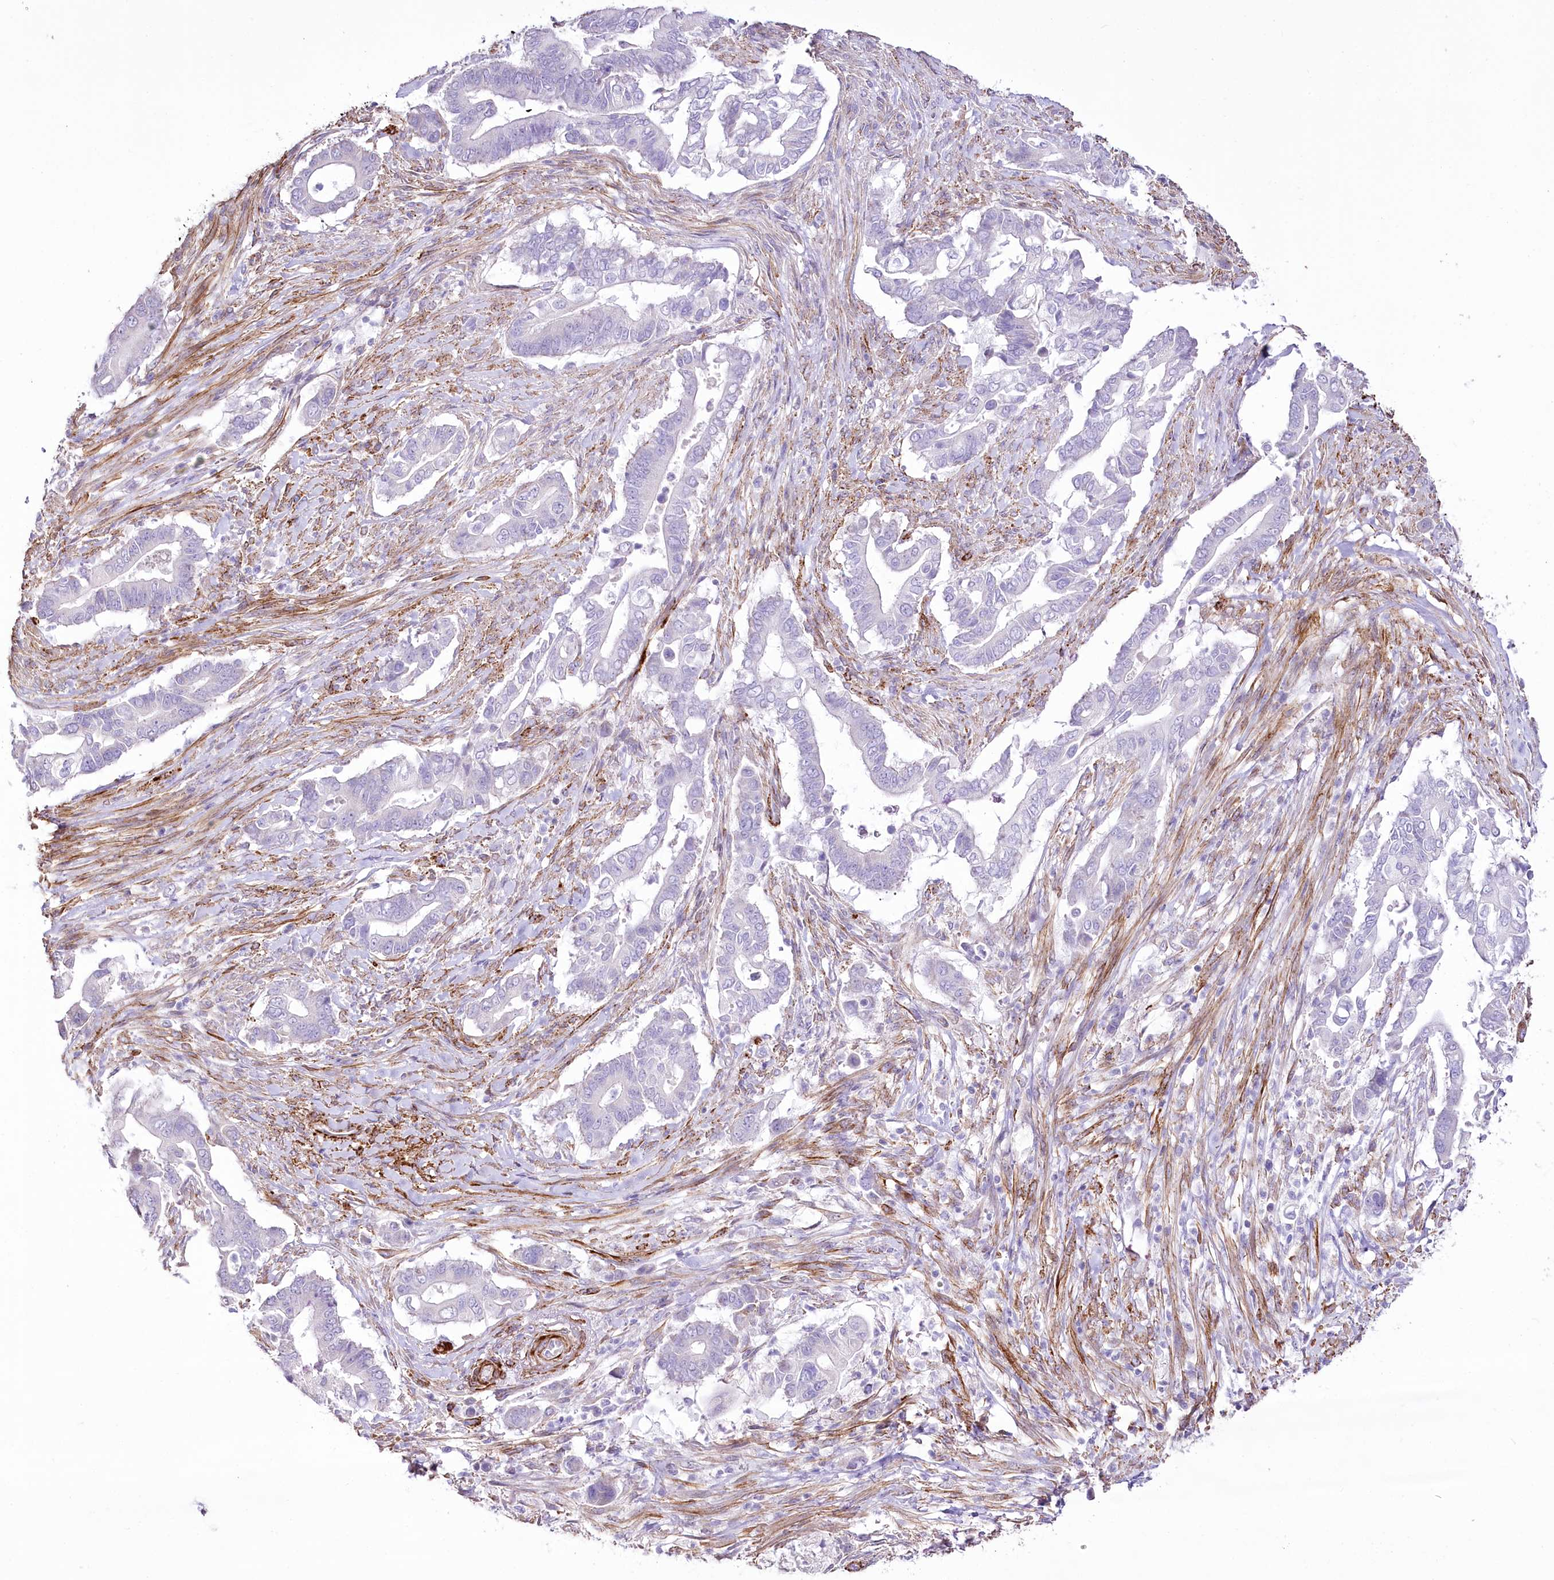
{"staining": {"intensity": "negative", "quantity": "none", "location": "none"}, "tissue": "pancreatic cancer", "cell_type": "Tumor cells", "image_type": "cancer", "snomed": [{"axis": "morphology", "description": "Adenocarcinoma, NOS"}, {"axis": "topography", "description": "Pancreas"}], "caption": "Pancreatic cancer was stained to show a protein in brown. There is no significant positivity in tumor cells. (Immunohistochemistry (ihc), brightfield microscopy, high magnification).", "gene": "SYNPO2", "patient": {"sex": "male", "age": 68}}